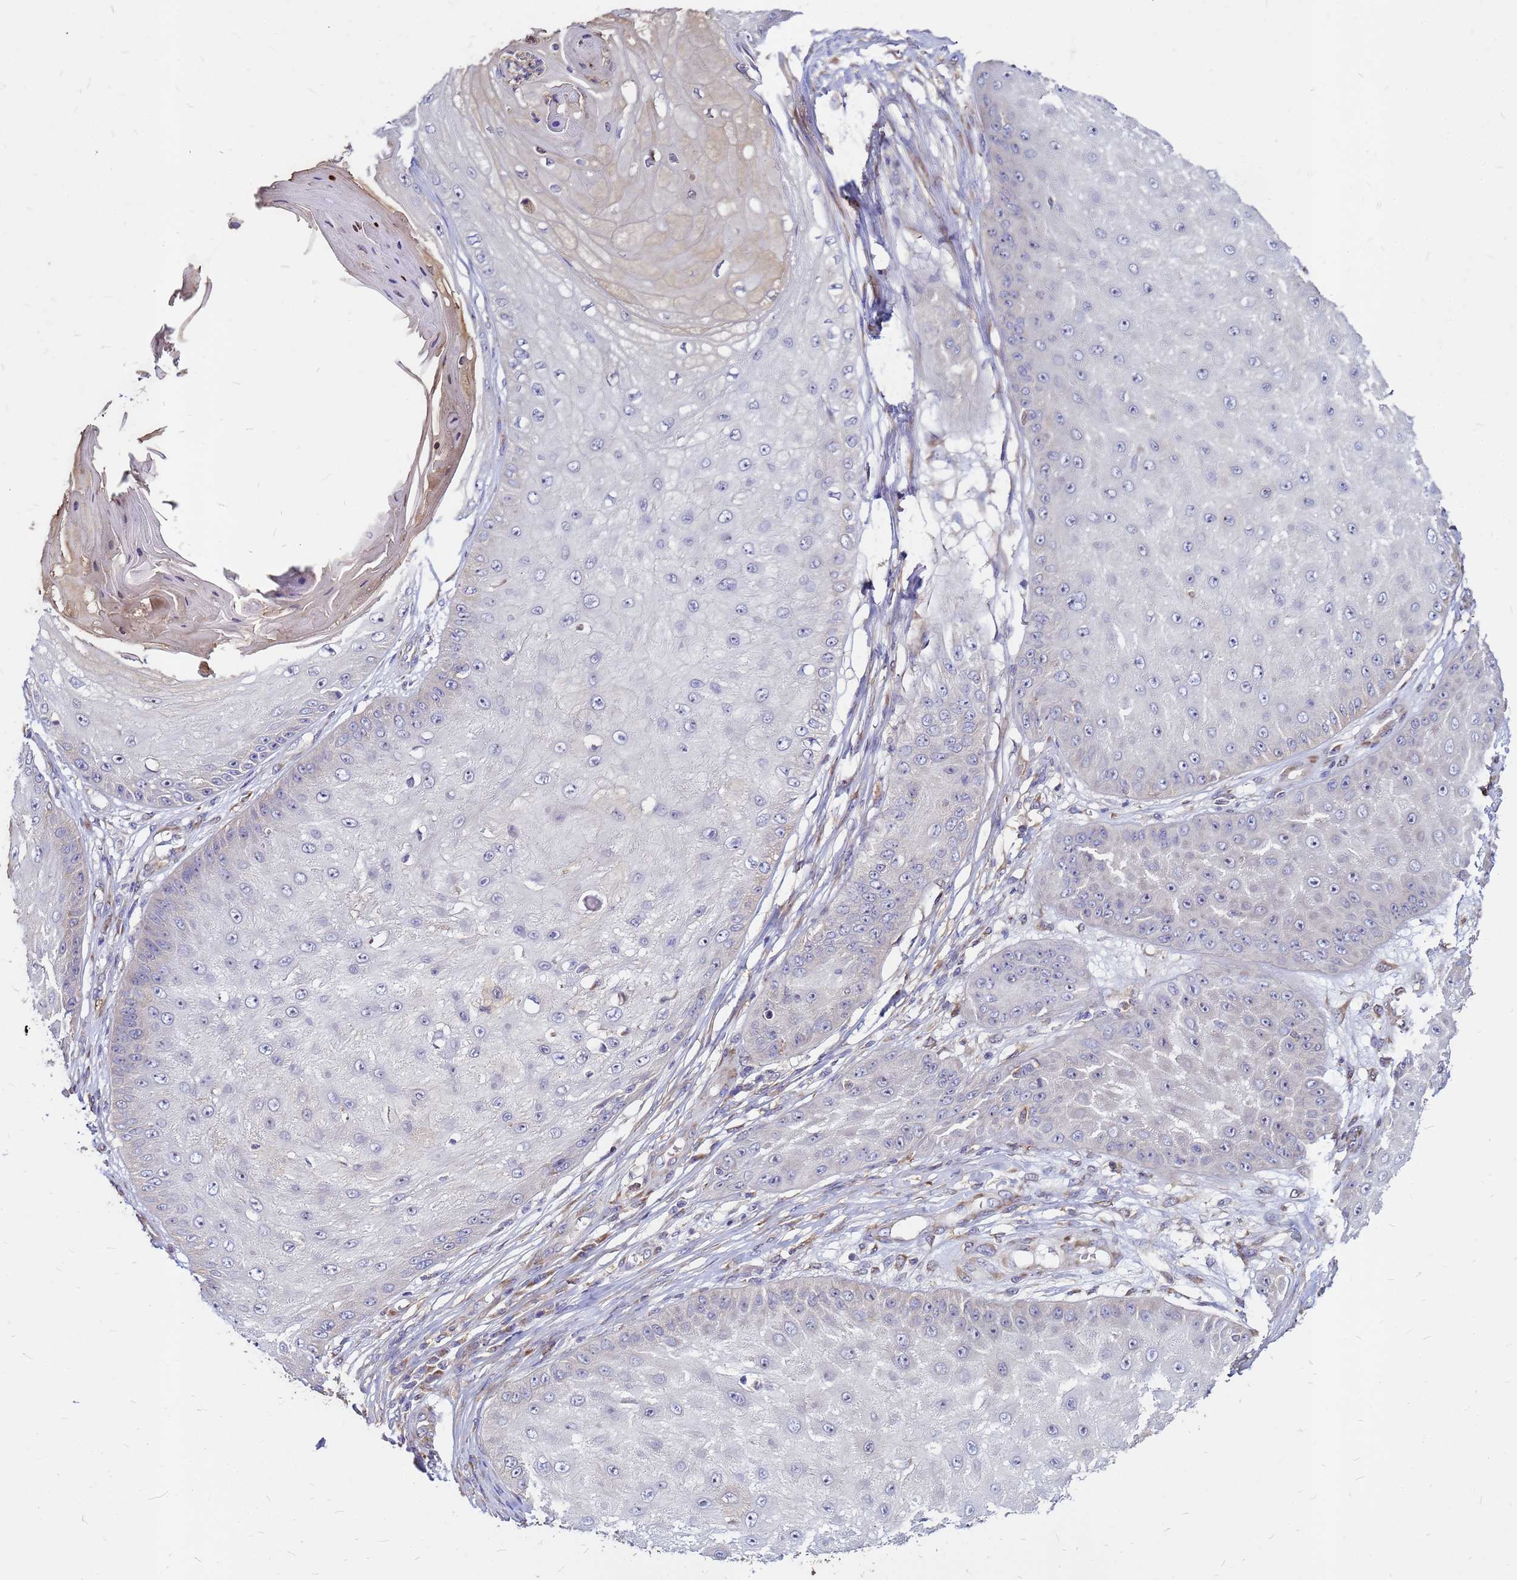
{"staining": {"intensity": "negative", "quantity": "none", "location": "none"}, "tissue": "skin cancer", "cell_type": "Tumor cells", "image_type": "cancer", "snomed": [{"axis": "morphology", "description": "Squamous cell carcinoma, NOS"}, {"axis": "topography", "description": "Skin"}], "caption": "DAB immunohistochemical staining of human skin squamous cell carcinoma shows no significant staining in tumor cells.", "gene": "MOB2", "patient": {"sex": "male", "age": 70}}